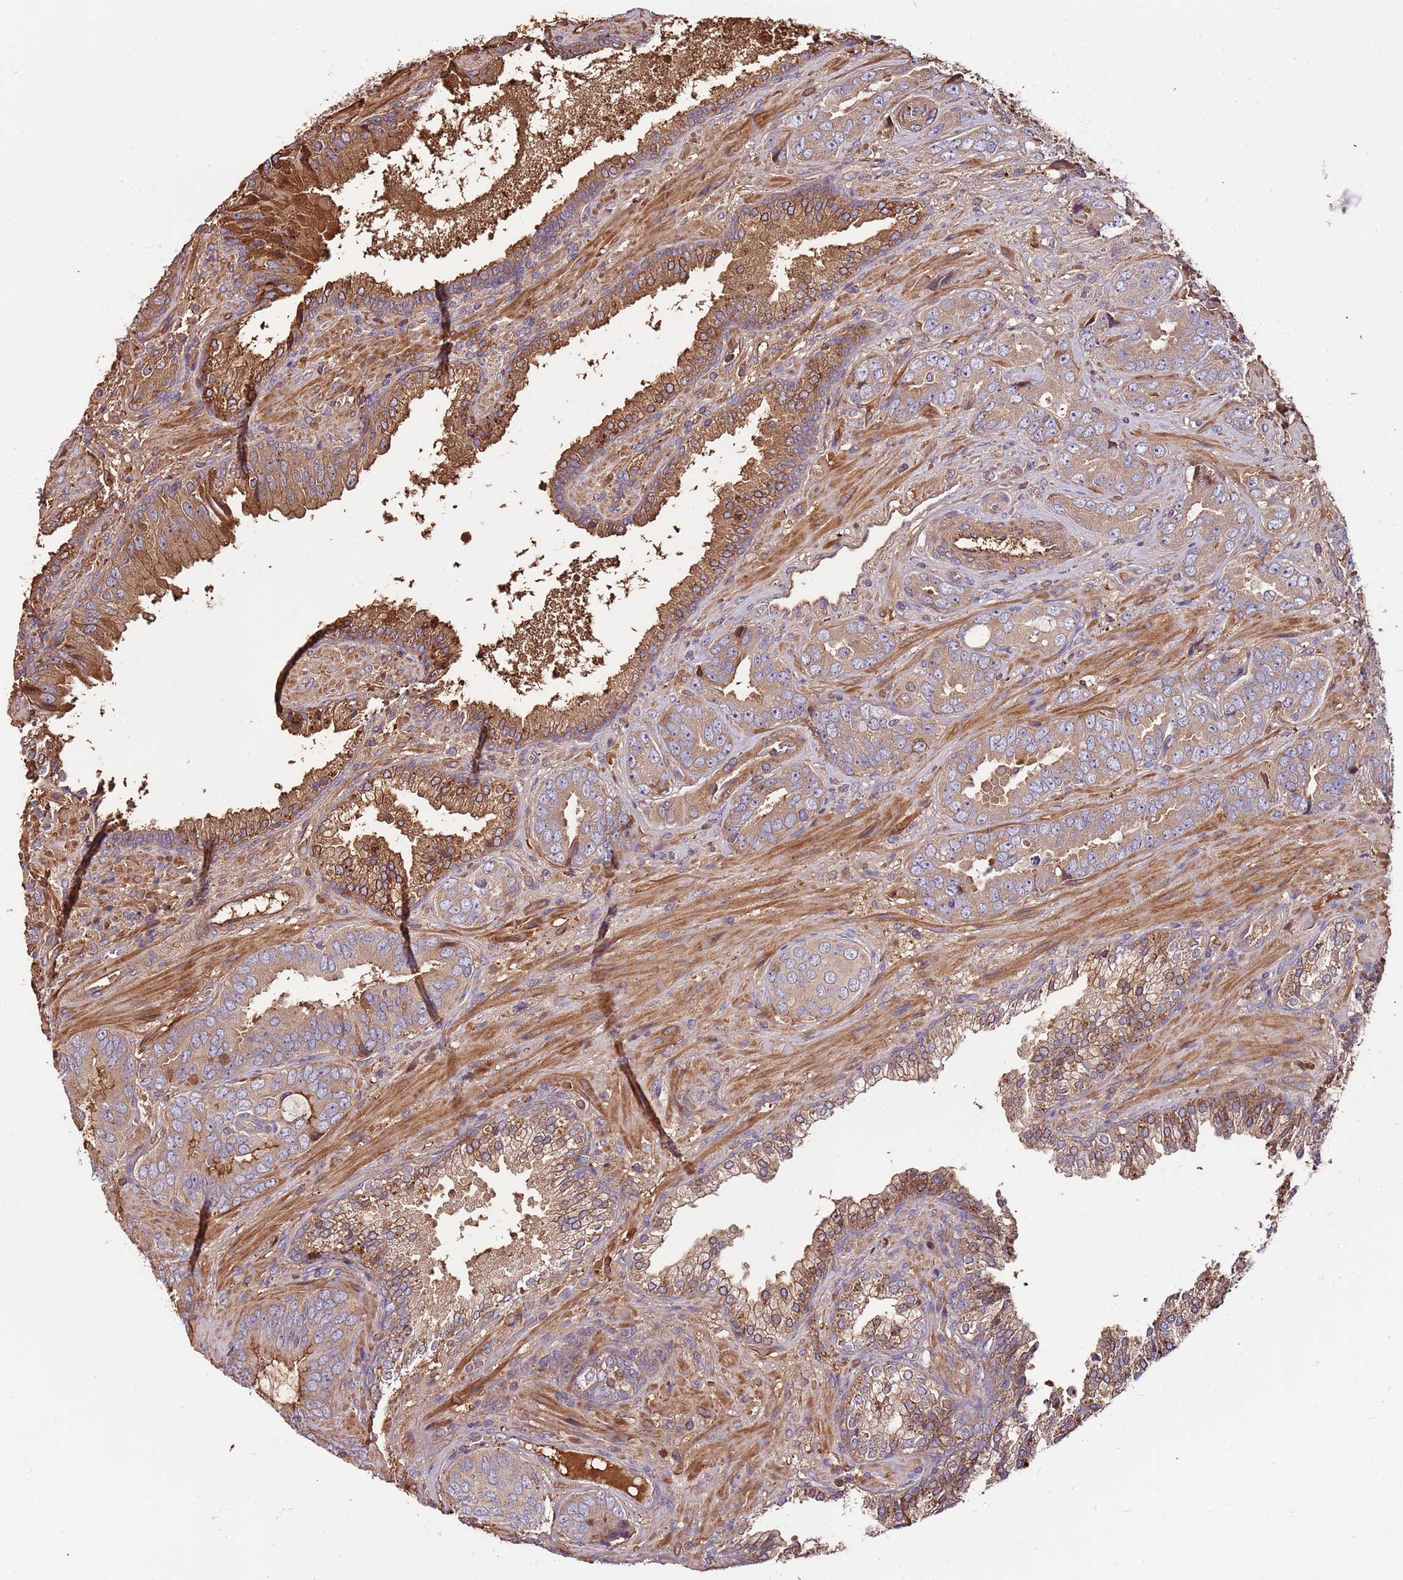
{"staining": {"intensity": "weak", "quantity": ">75%", "location": "cytoplasmic/membranous"}, "tissue": "prostate cancer", "cell_type": "Tumor cells", "image_type": "cancer", "snomed": [{"axis": "morphology", "description": "Adenocarcinoma, High grade"}, {"axis": "topography", "description": "Prostate"}], "caption": "High-grade adenocarcinoma (prostate) stained for a protein displays weak cytoplasmic/membranous positivity in tumor cells.", "gene": "DENR", "patient": {"sex": "male", "age": 71}}